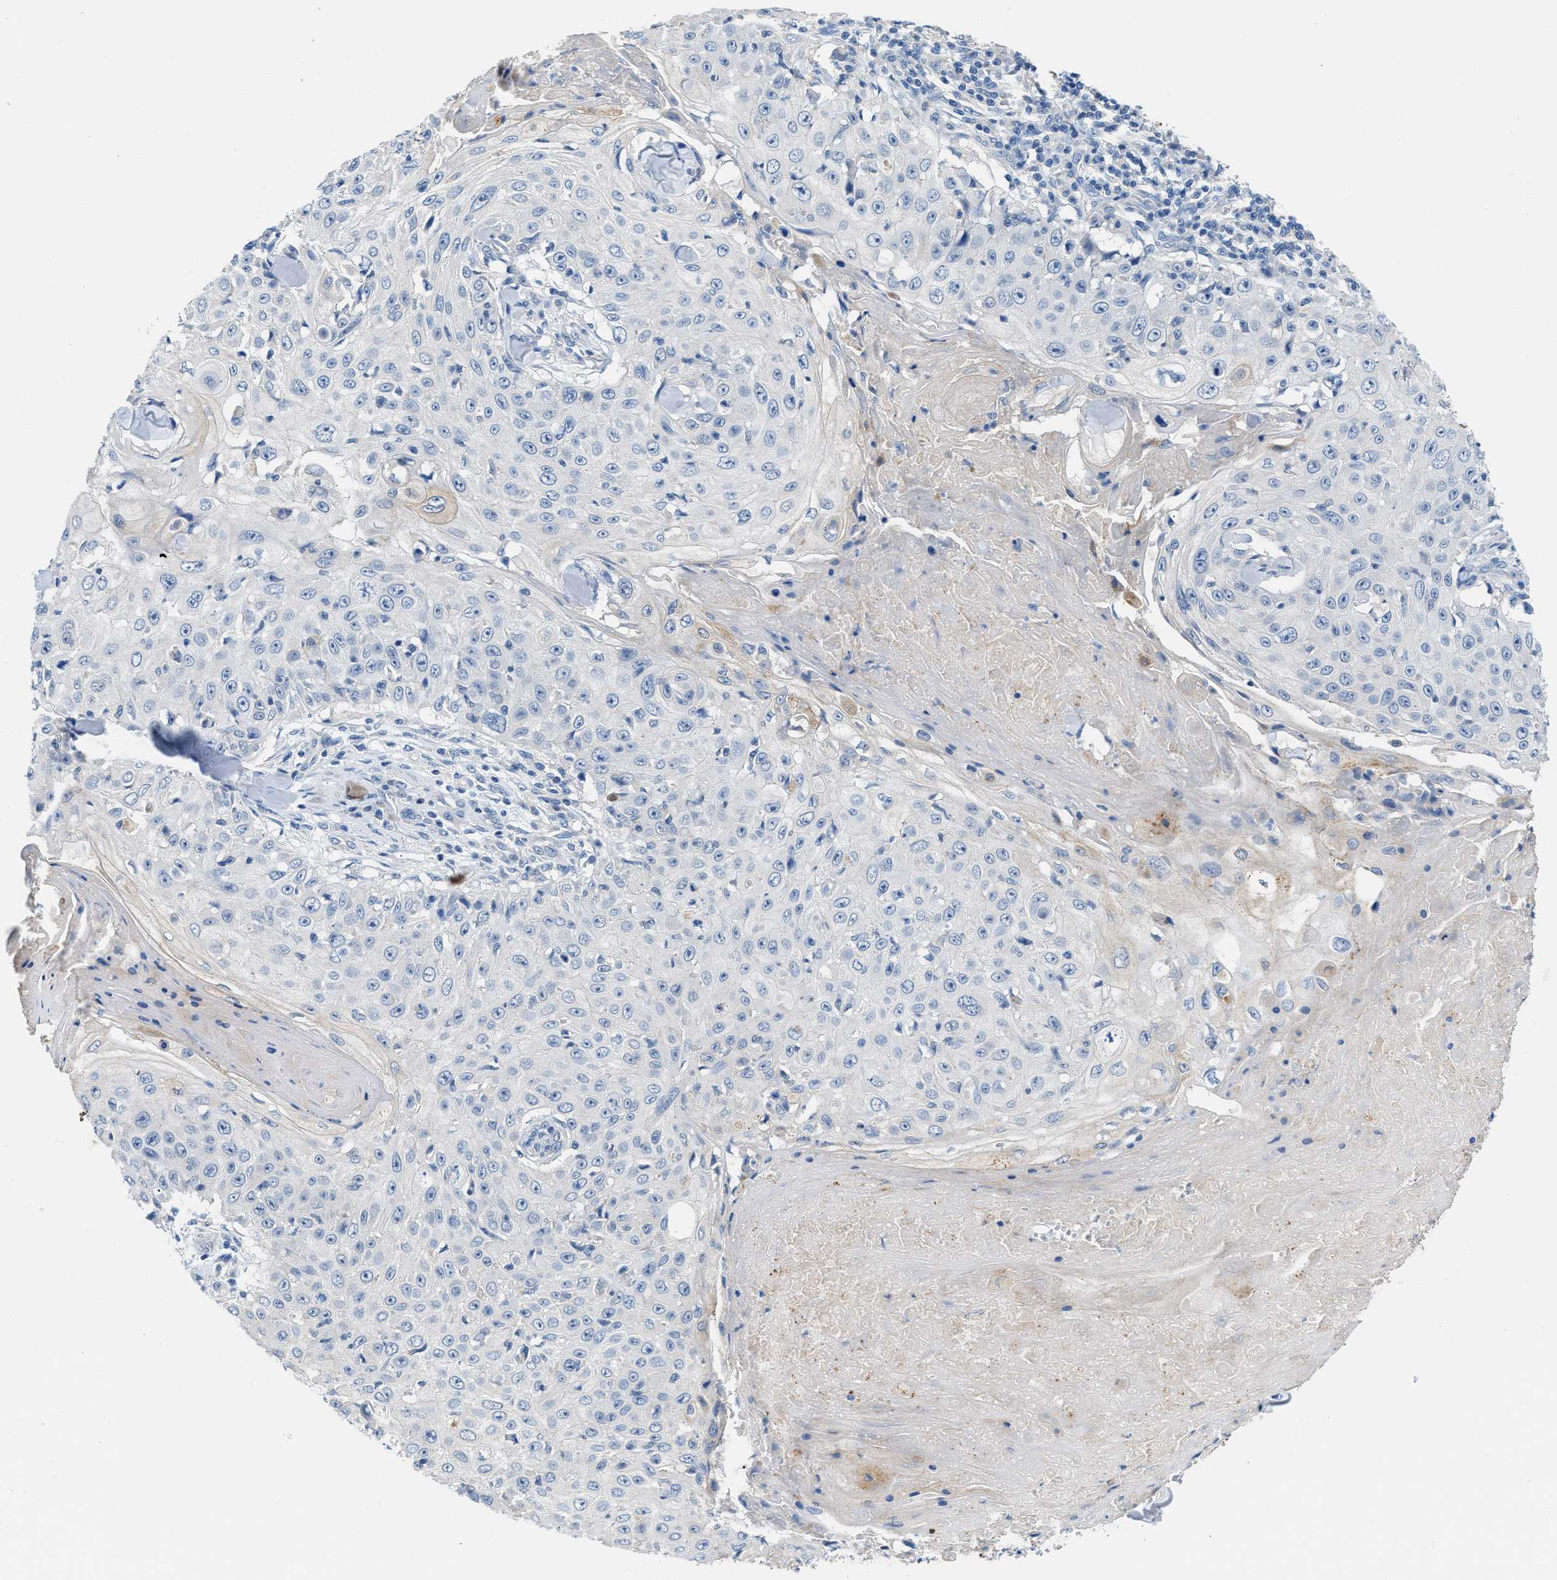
{"staining": {"intensity": "negative", "quantity": "none", "location": "none"}, "tissue": "skin cancer", "cell_type": "Tumor cells", "image_type": "cancer", "snomed": [{"axis": "morphology", "description": "Squamous cell carcinoma, NOS"}, {"axis": "topography", "description": "Skin"}], "caption": "Skin squamous cell carcinoma stained for a protein using IHC exhibits no staining tumor cells.", "gene": "SLC10A6", "patient": {"sex": "male", "age": 86}}